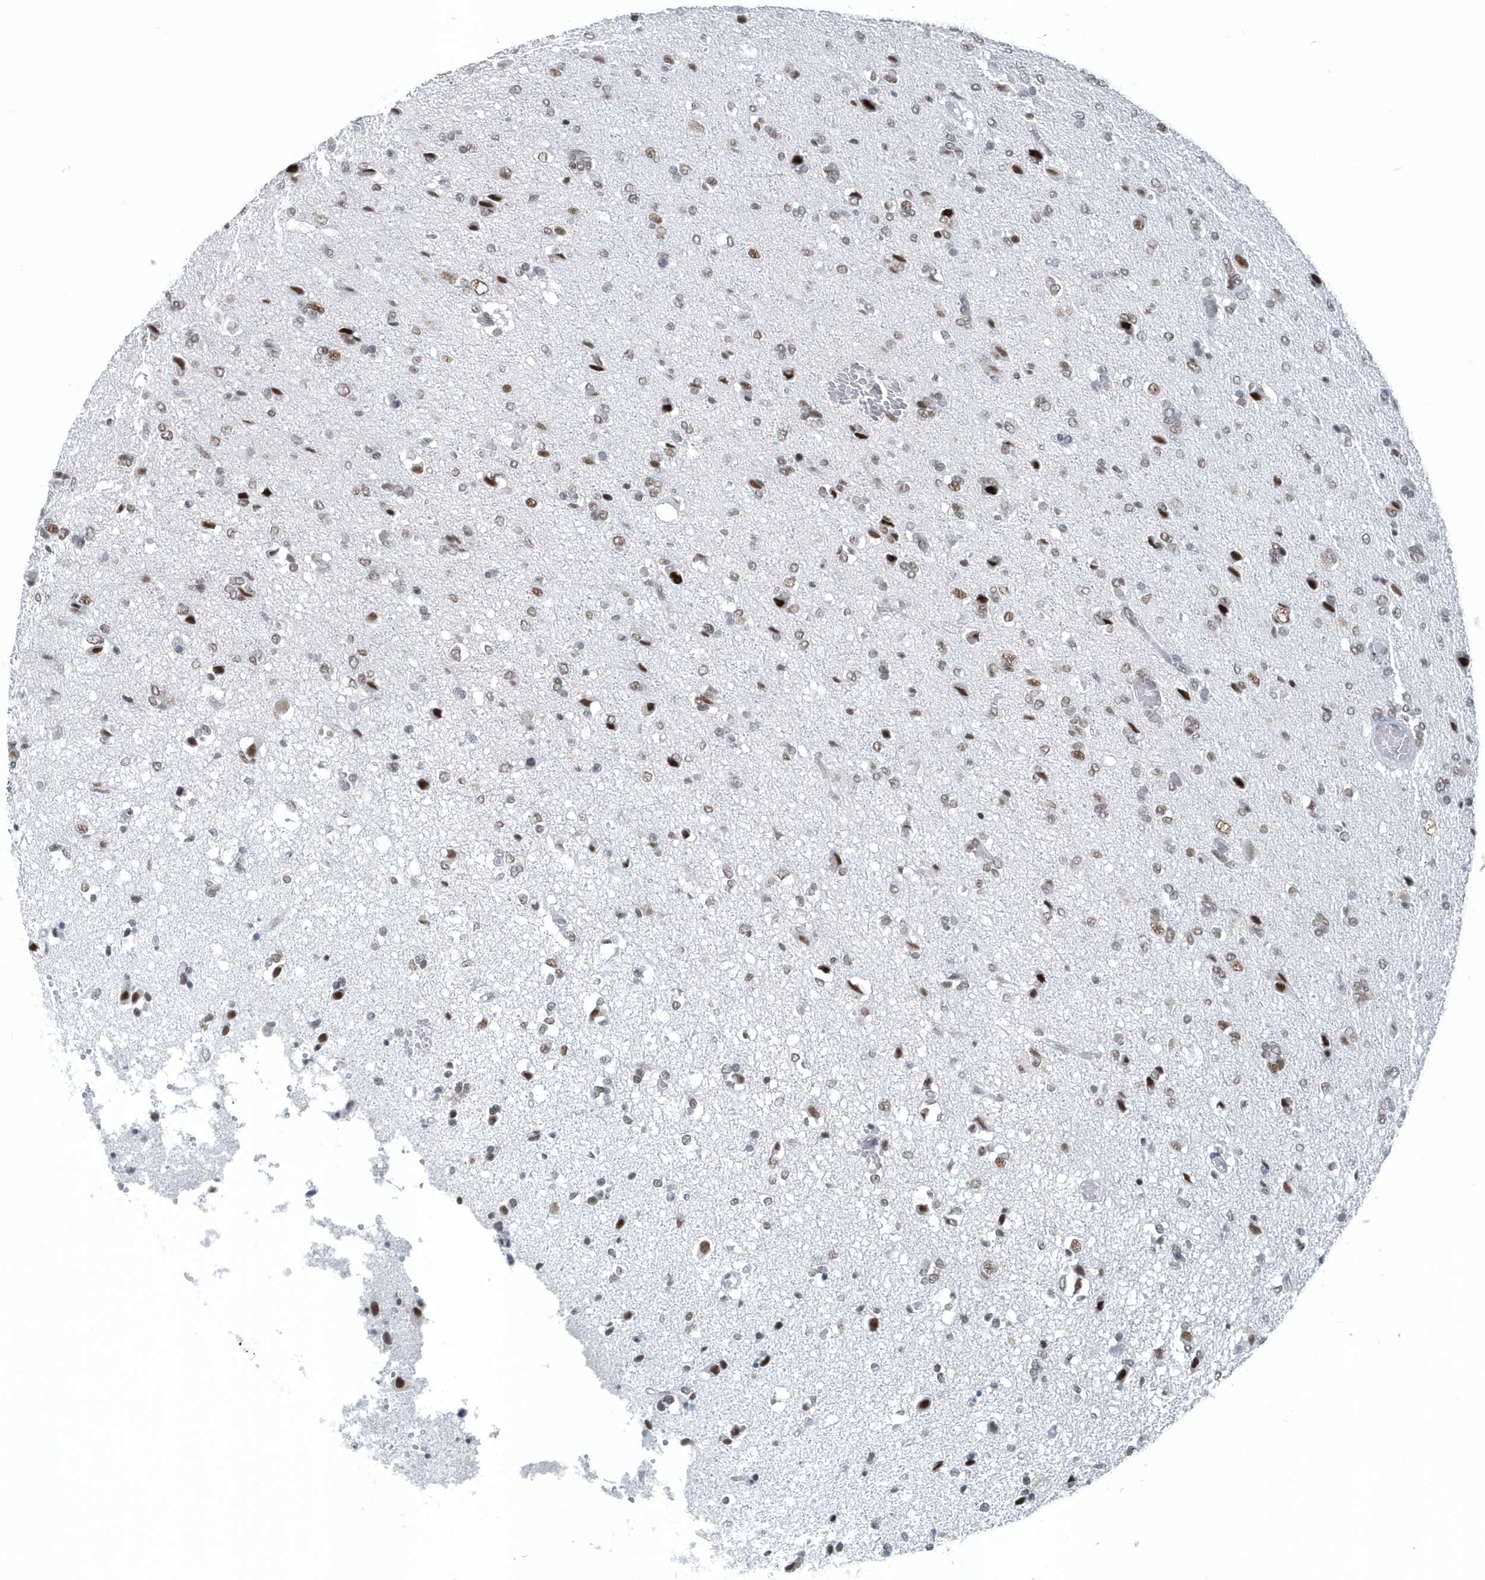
{"staining": {"intensity": "moderate", "quantity": "25%-75%", "location": "nuclear"}, "tissue": "glioma", "cell_type": "Tumor cells", "image_type": "cancer", "snomed": [{"axis": "morphology", "description": "Glioma, malignant, High grade"}, {"axis": "topography", "description": "Brain"}], "caption": "IHC histopathology image of human glioma stained for a protein (brown), which displays medium levels of moderate nuclear staining in approximately 25%-75% of tumor cells.", "gene": "FIP1L1", "patient": {"sex": "female", "age": 59}}